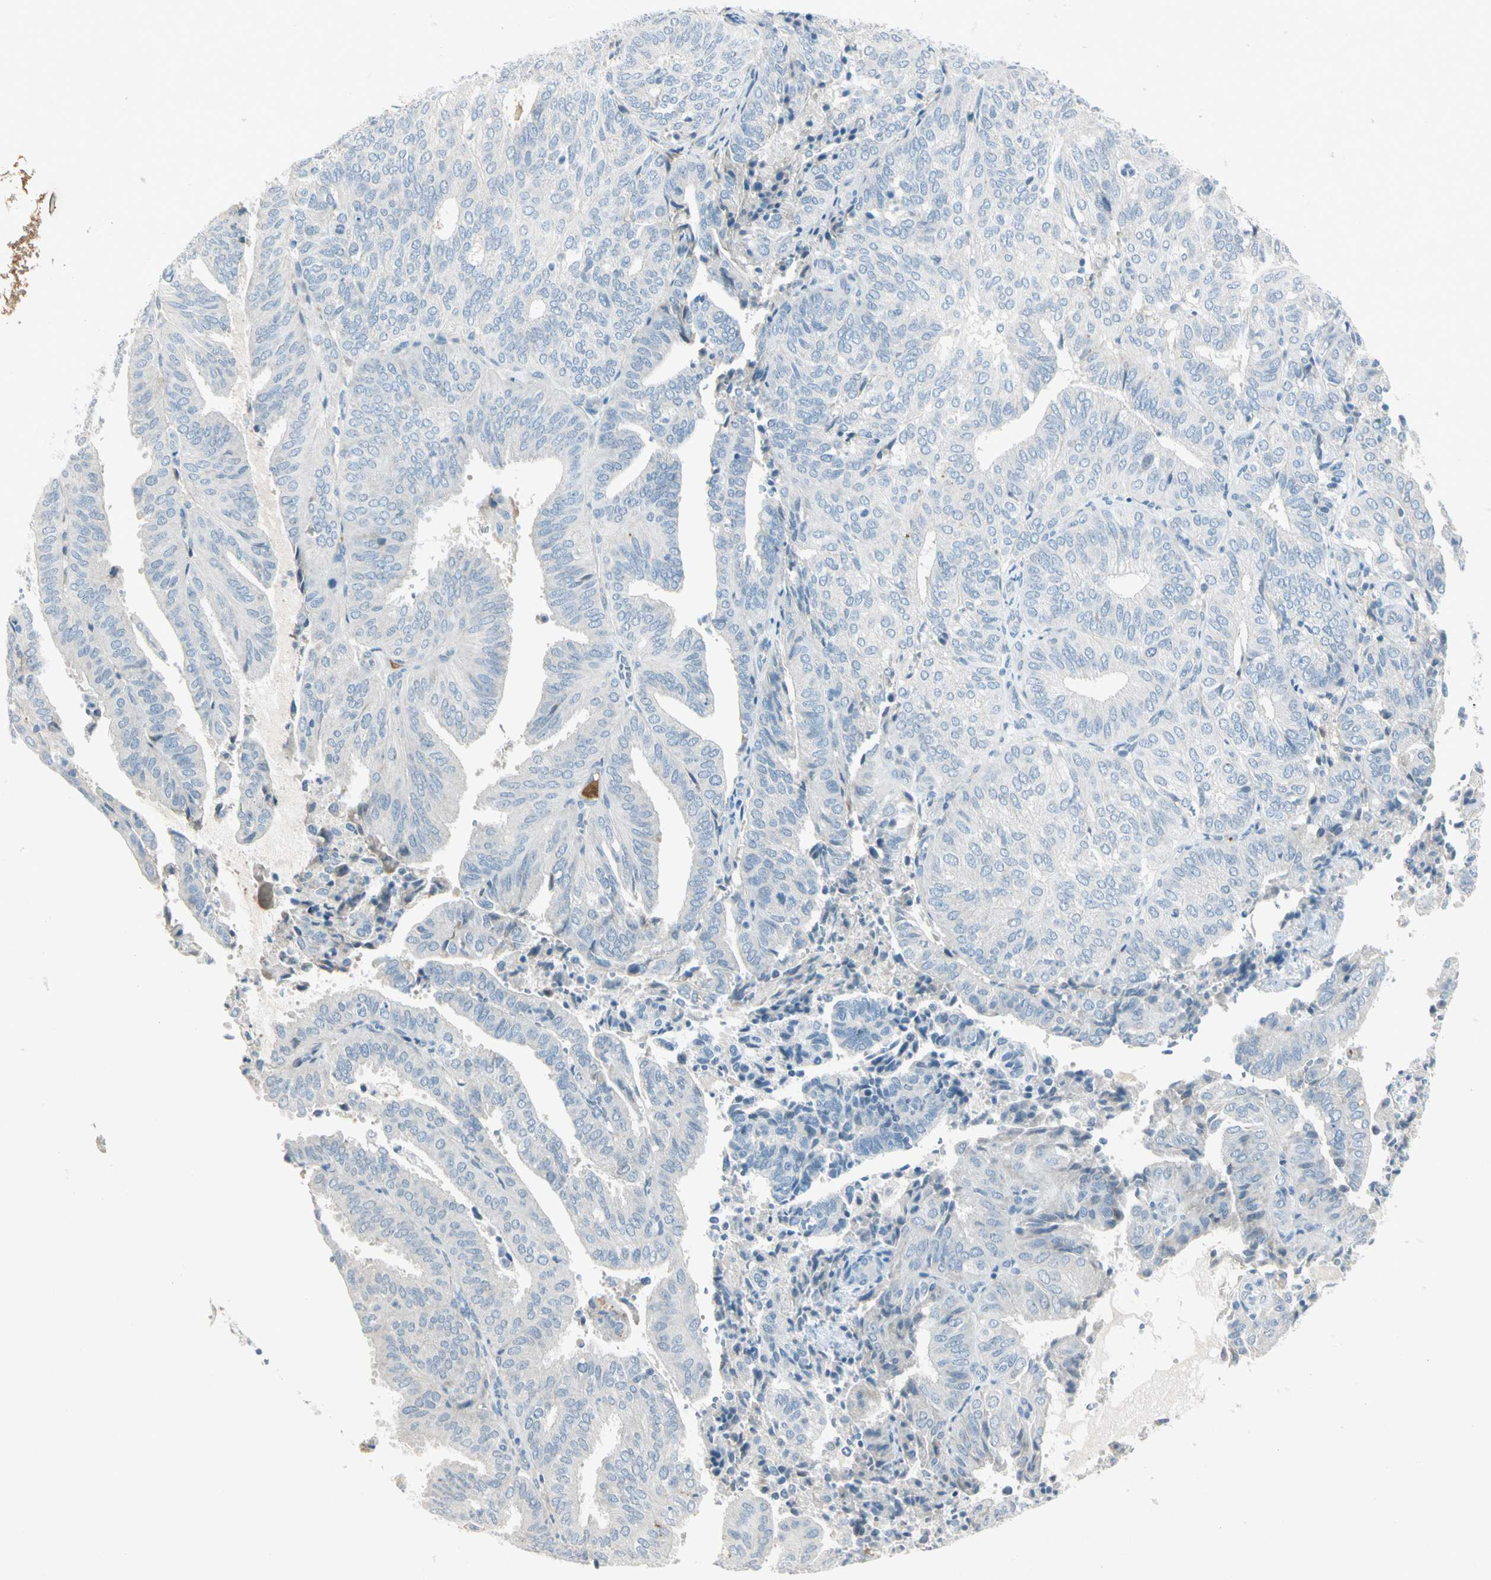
{"staining": {"intensity": "negative", "quantity": "none", "location": "none"}, "tissue": "endometrial cancer", "cell_type": "Tumor cells", "image_type": "cancer", "snomed": [{"axis": "morphology", "description": "Adenocarcinoma, NOS"}, {"axis": "topography", "description": "Uterus"}], "caption": "This micrograph is of endometrial cancer (adenocarcinoma) stained with IHC to label a protein in brown with the nuclei are counter-stained blue. There is no positivity in tumor cells.", "gene": "SERPIND1", "patient": {"sex": "female", "age": 60}}